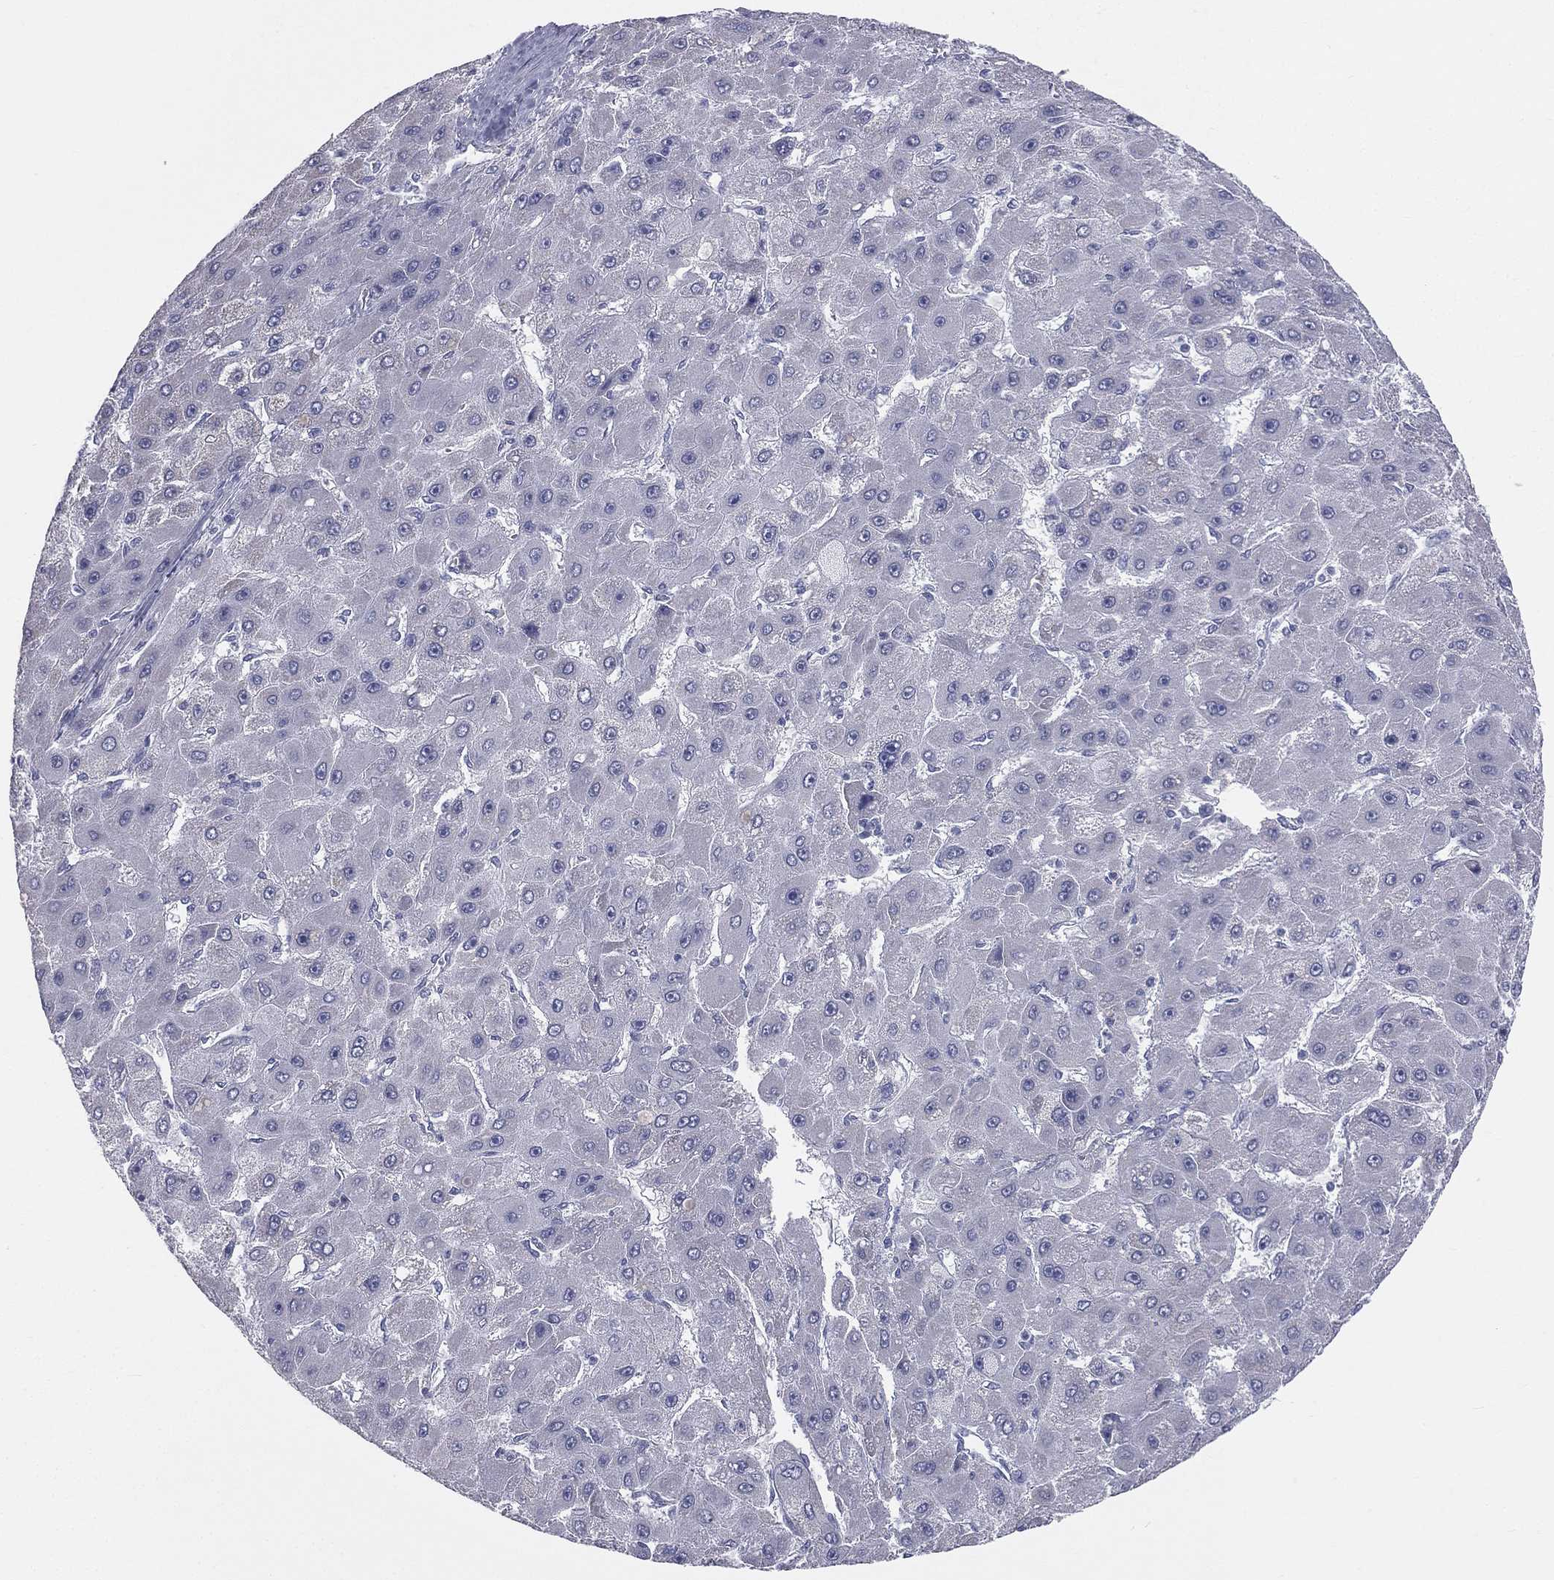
{"staining": {"intensity": "negative", "quantity": "none", "location": "none"}, "tissue": "liver cancer", "cell_type": "Tumor cells", "image_type": "cancer", "snomed": [{"axis": "morphology", "description": "Carcinoma, Hepatocellular, NOS"}, {"axis": "topography", "description": "Liver"}], "caption": "DAB (3,3'-diaminobenzidine) immunohistochemical staining of liver hepatocellular carcinoma exhibits no significant staining in tumor cells.", "gene": "STK31", "patient": {"sex": "female", "age": 25}}